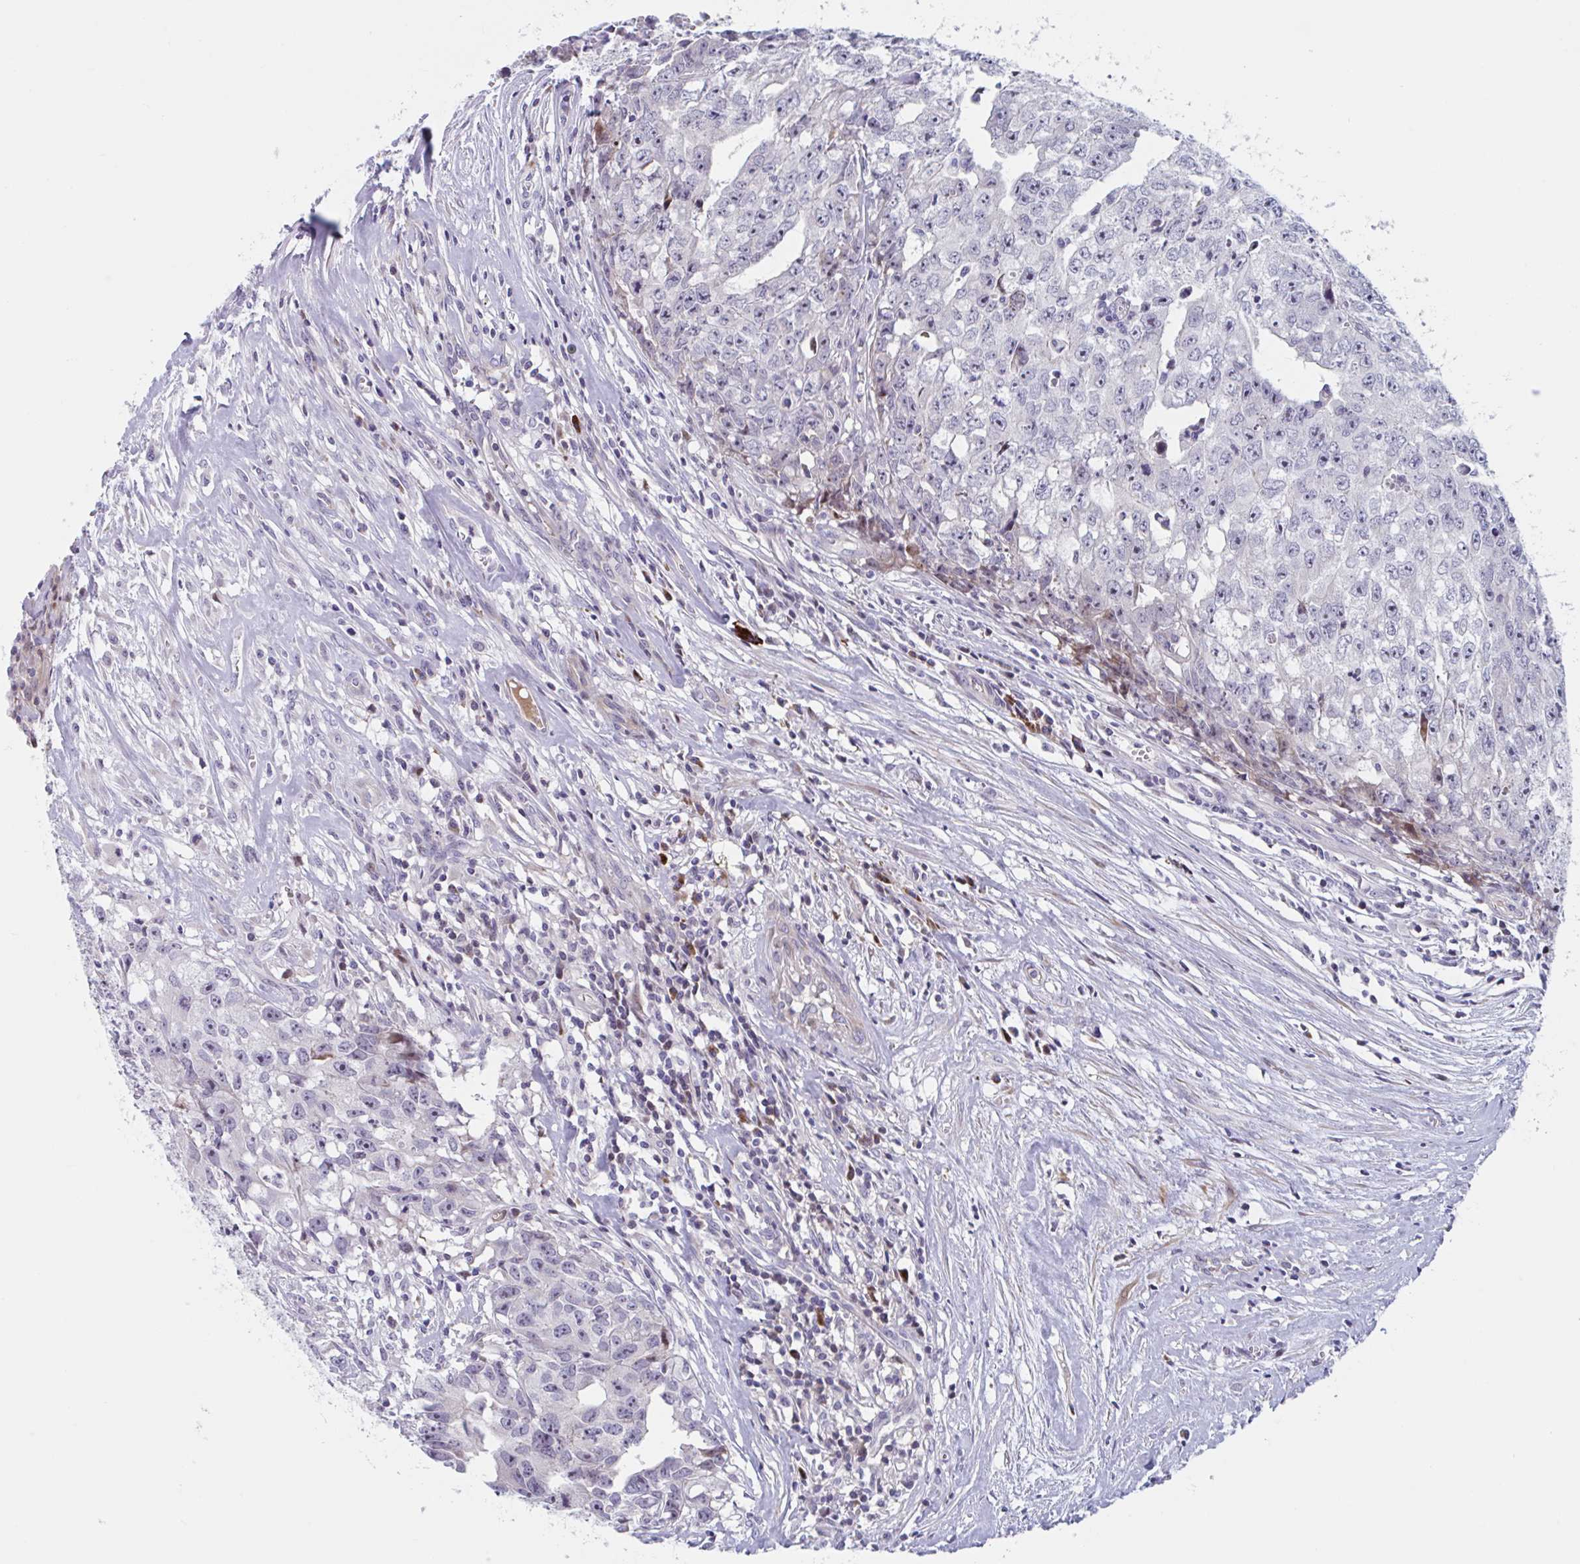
{"staining": {"intensity": "weak", "quantity": "25%-75%", "location": "nuclear"}, "tissue": "testis cancer", "cell_type": "Tumor cells", "image_type": "cancer", "snomed": [{"axis": "morphology", "description": "Carcinoma, Embryonal, NOS"}, {"axis": "morphology", "description": "Teratoma, malignant, NOS"}, {"axis": "topography", "description": "Testis"}], "caption": "Testis cancer (teratoma (malignant)) was stained to show a protein in brown. There is low levels of weak nuclear positivity in approximately 25%-75% of tumor cells.", "gene": "DUXA", "patient": {"sex": "male", "age": 24}}